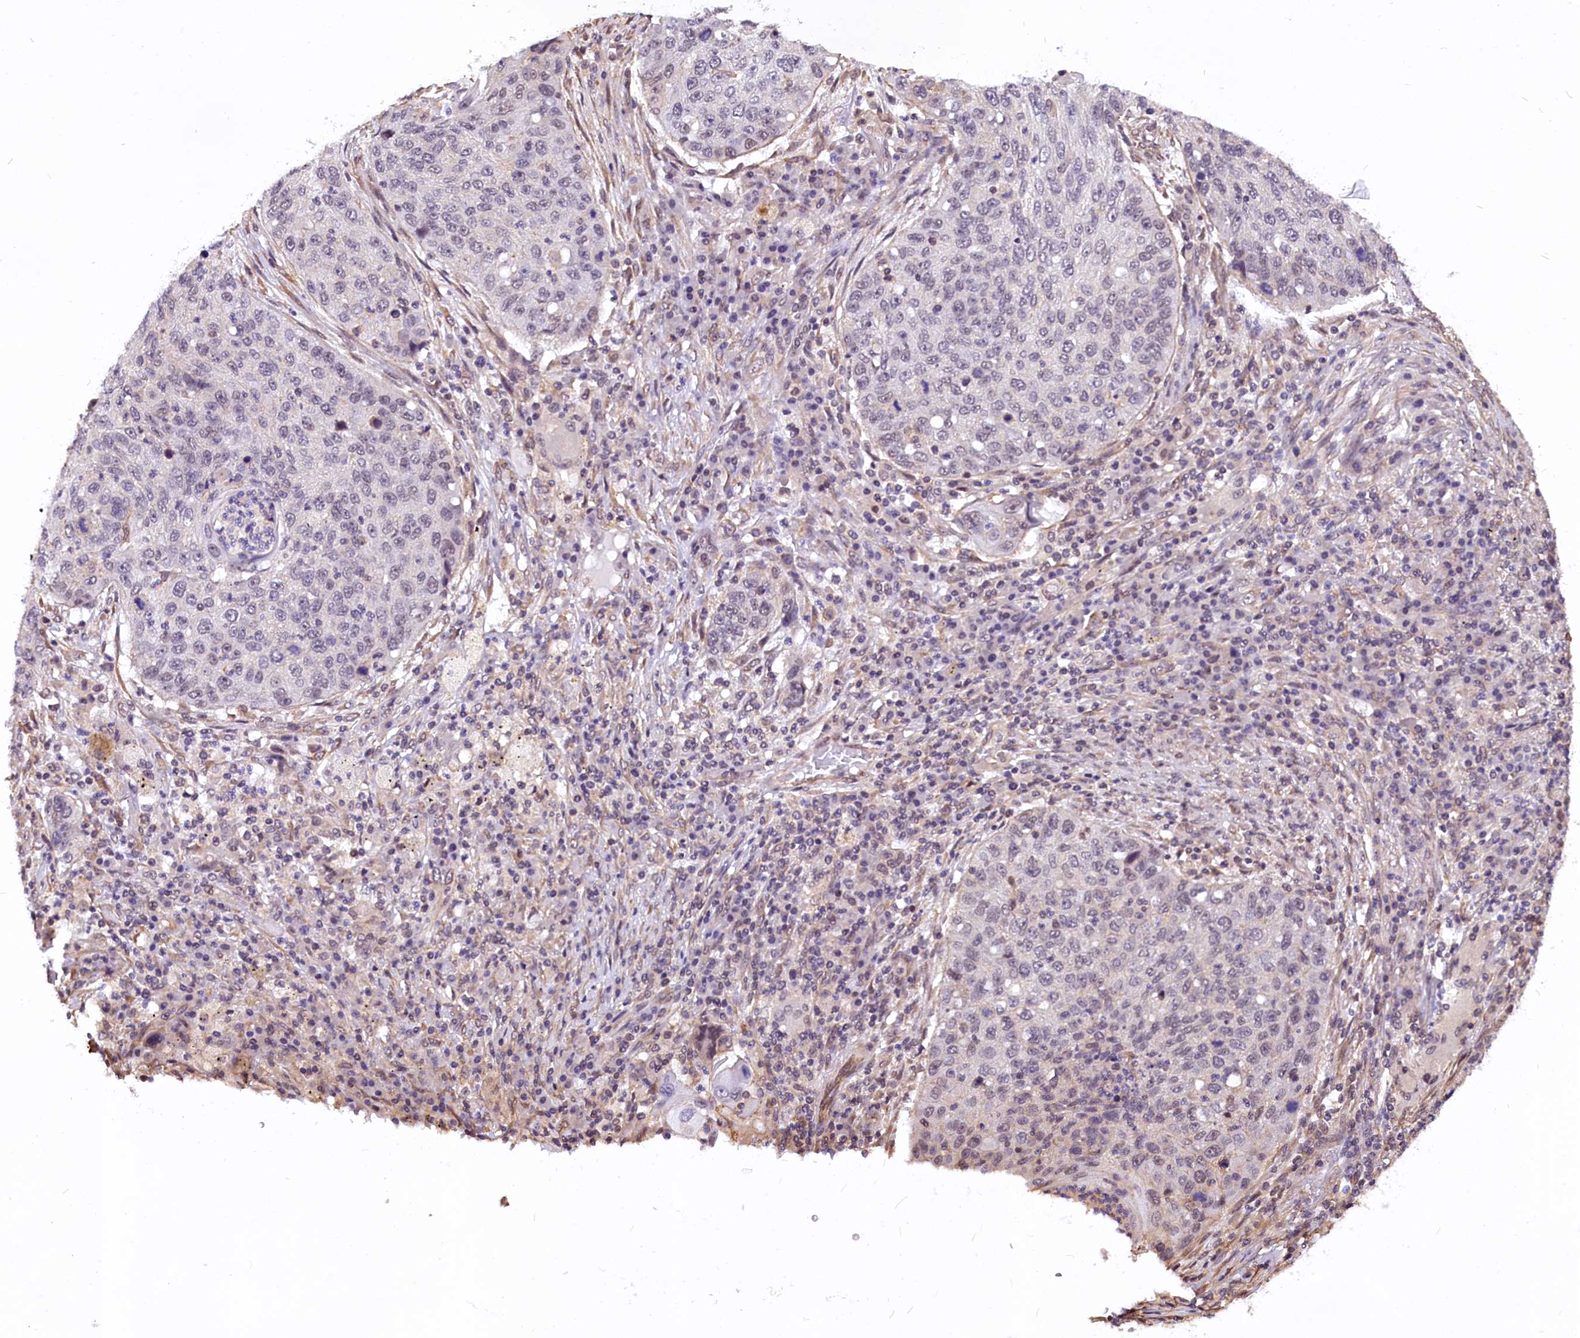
{"staining": {"intensity": "negative", "quantity": "none", "location": "none"}, "tissue": "lung cancer", "cell_type": "Tumor cells", "image_type": "cancer", "snomed": [{"axis": "morphology", "description": "Squamous cell carcinoma, NOS"}, {"axis": "topography", "description": "Lung"}], "caption": "The histopathology image shows no staining of tumor cells in lung cancer (squamous cell carcinoma). (Immunohistochemistry (ihc), brightfield microscopy, high magnification).", "gene": "ZC3H4", "patient": {"sex": "female", "age": 63}}